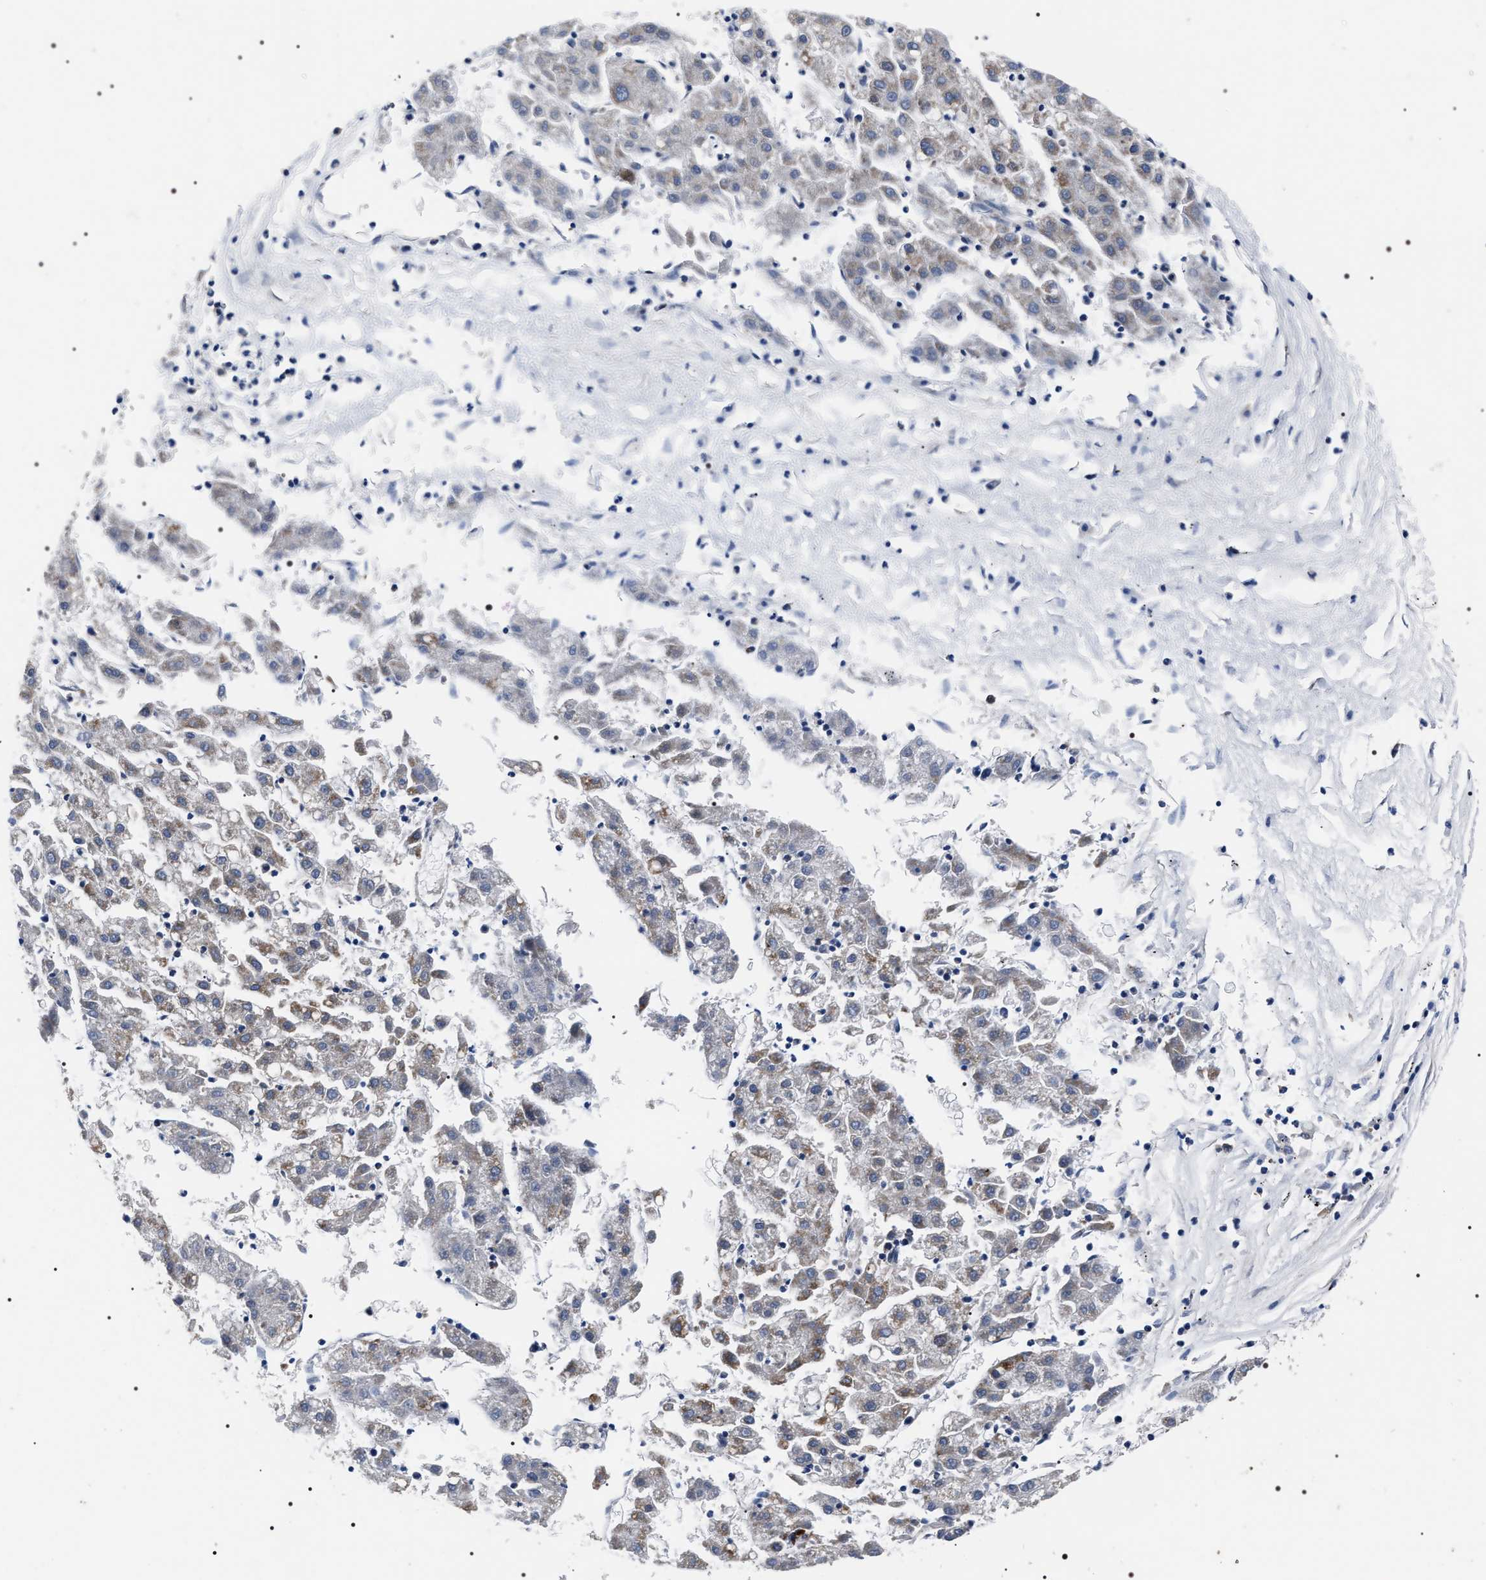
{"staining": {"intensity": "weak", "quantity": "25%-75%", "location": "cytoplasmic/membranous"}, "tissue": "liver cancer", "cell_type": "Tumor cells", "image_type": "cancer", "snomed": [{"axis": "morphology", "description": "Carcinoma, Hepatocellular, NOS"}, {"axis": "topography", "description": "Liver"}], "caption": "High-magnification brightfield microscopy of liver cancer stained with DAB (brown) and counterstained with hematoxylin (blue). tumor cells exhibit weak cytoplasmic/membranous staining is seen in approximately25%-75% of cells.", "gene": "MIS18A", "patient": {"sex": "male", "age": 72}}